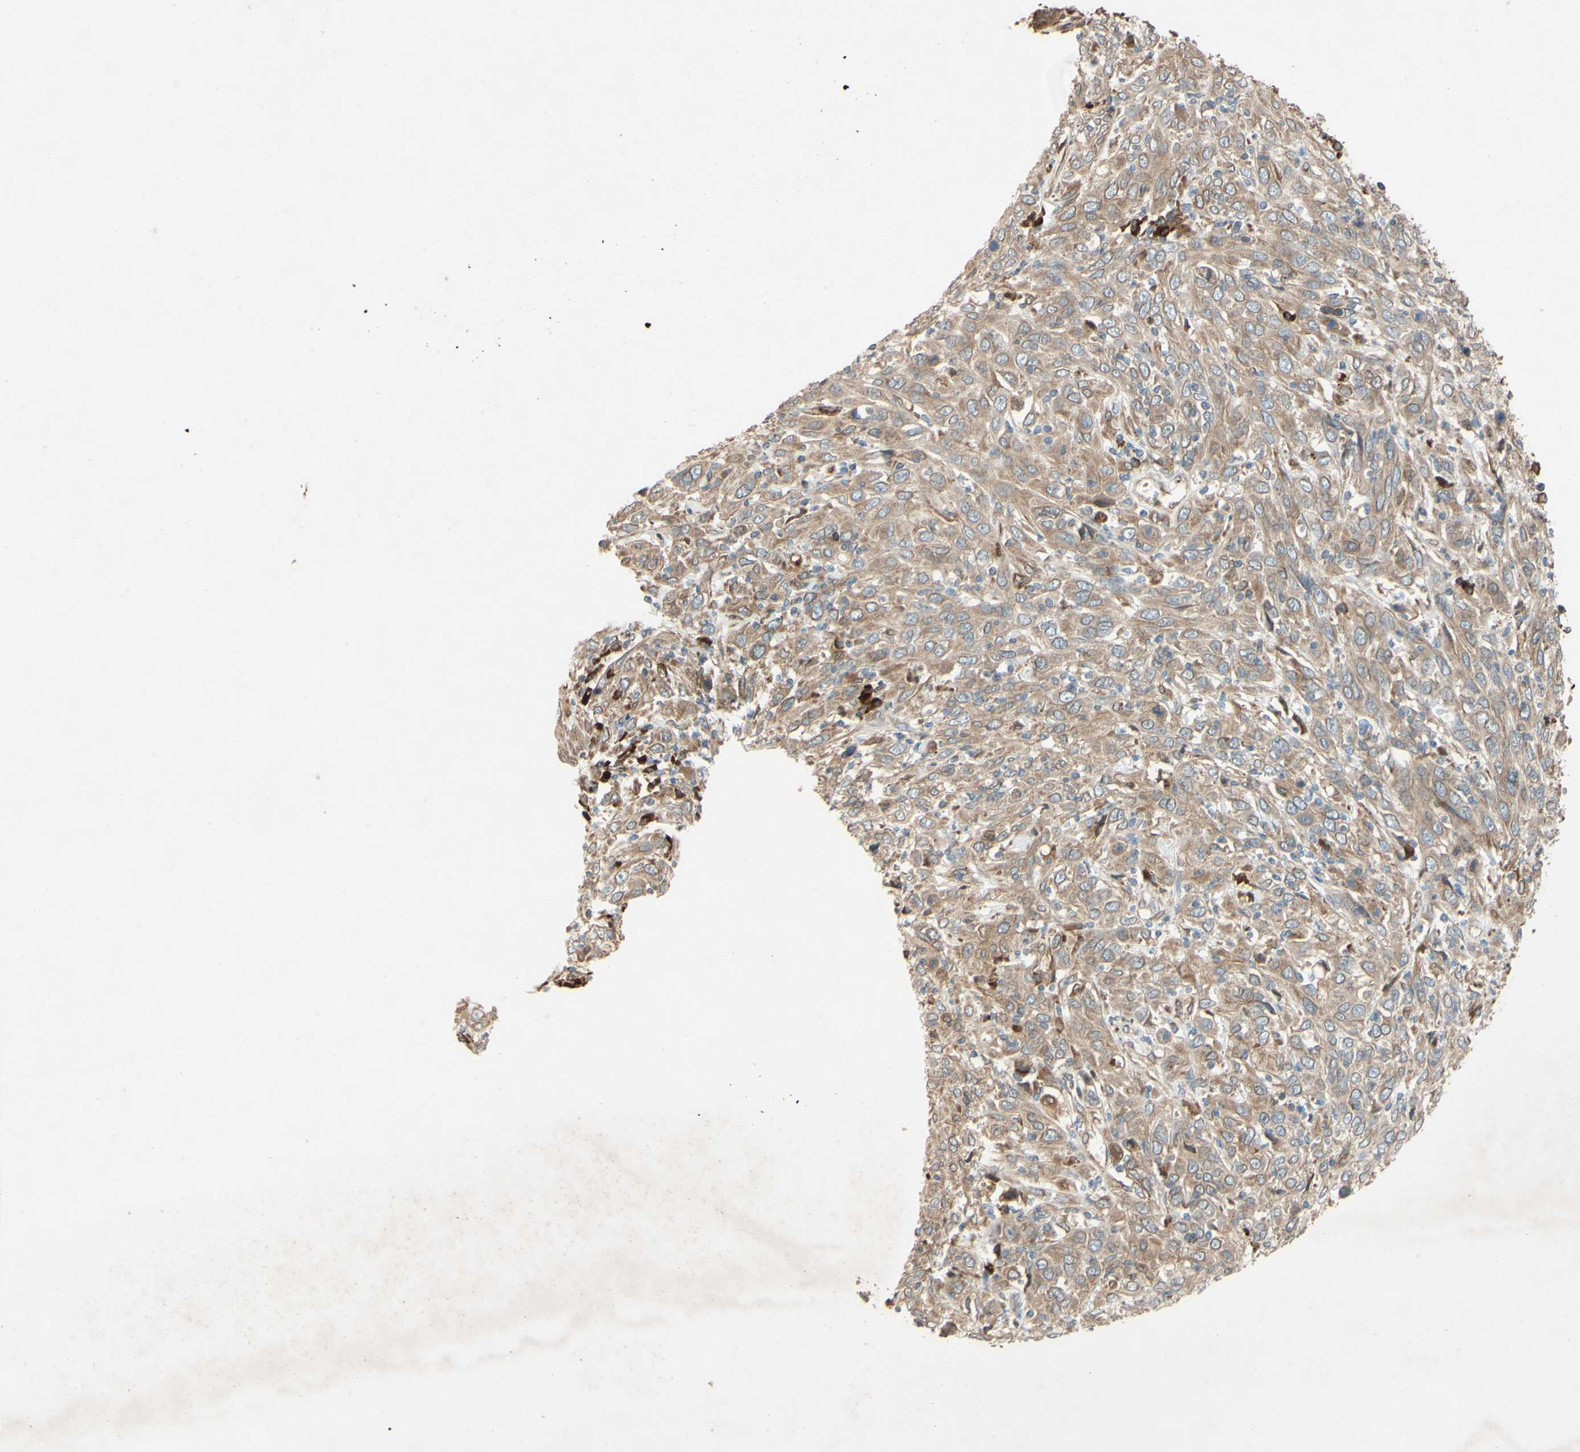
{"staining": {"intensity": "moderate", "quantity": ">75%", "location": "cytoplasmic/membranous"}, "tissue": "cervical cancer", "cell_type": "Tumor cells", "image_type": "cancer", "snomed": [{"axis": "morphology", "description": "Squamous cell carcinoma, NOS"}, {"axis": "topography", "description": "Cervix"}], "caption": "Immunohistochemical staining of human squamous cell carcinoma (cervical) displays medium levels of moderate cytoplasmic/membranous protein staining in about >75% of tumor cells.", "gene": "PTPRU", "patient": {"sex": "female", "age": 46}}